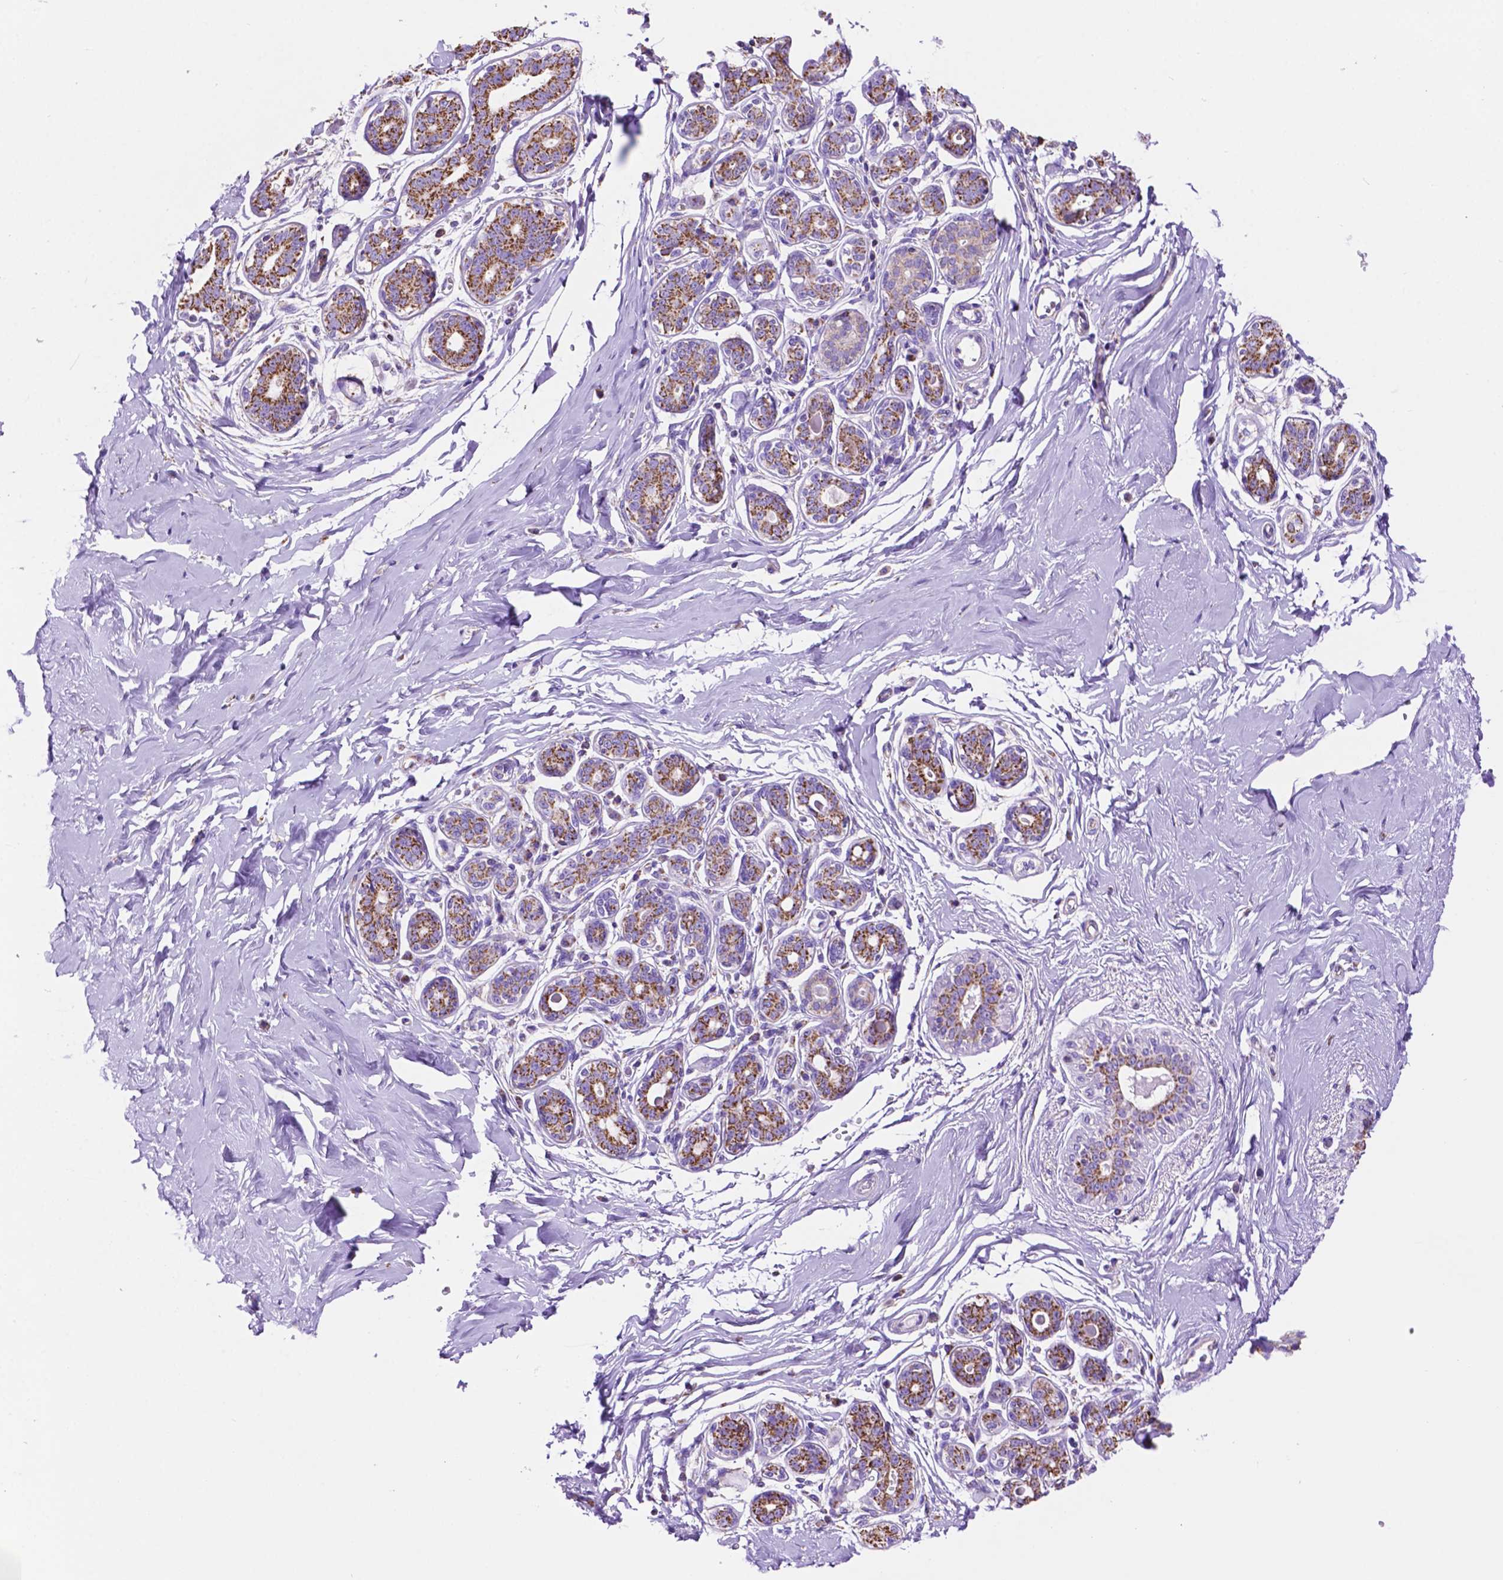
{"staining": {"intensity": "negative", "quantity": "none", "location": "none"}, "tissue": "breast", "cell_type": "Adipocytes", "image_type": "normal", "snomed": [{"axis": "morphology", "description": "Normal tissue, NOS"}, {"axis": "topography", "description": "Skin"}, {"axis": "topography", "description": "Breast"}], "caption": "An IHC histopathology image of benign breast is shown. There is no staining in adipocytes of breast. (DAB (3,3'-diaminobenzidine) immunohistochemistry (IHC), high magnification).", "gene": "GDPD5", "patient": {"sex": "female", "age": 43}}